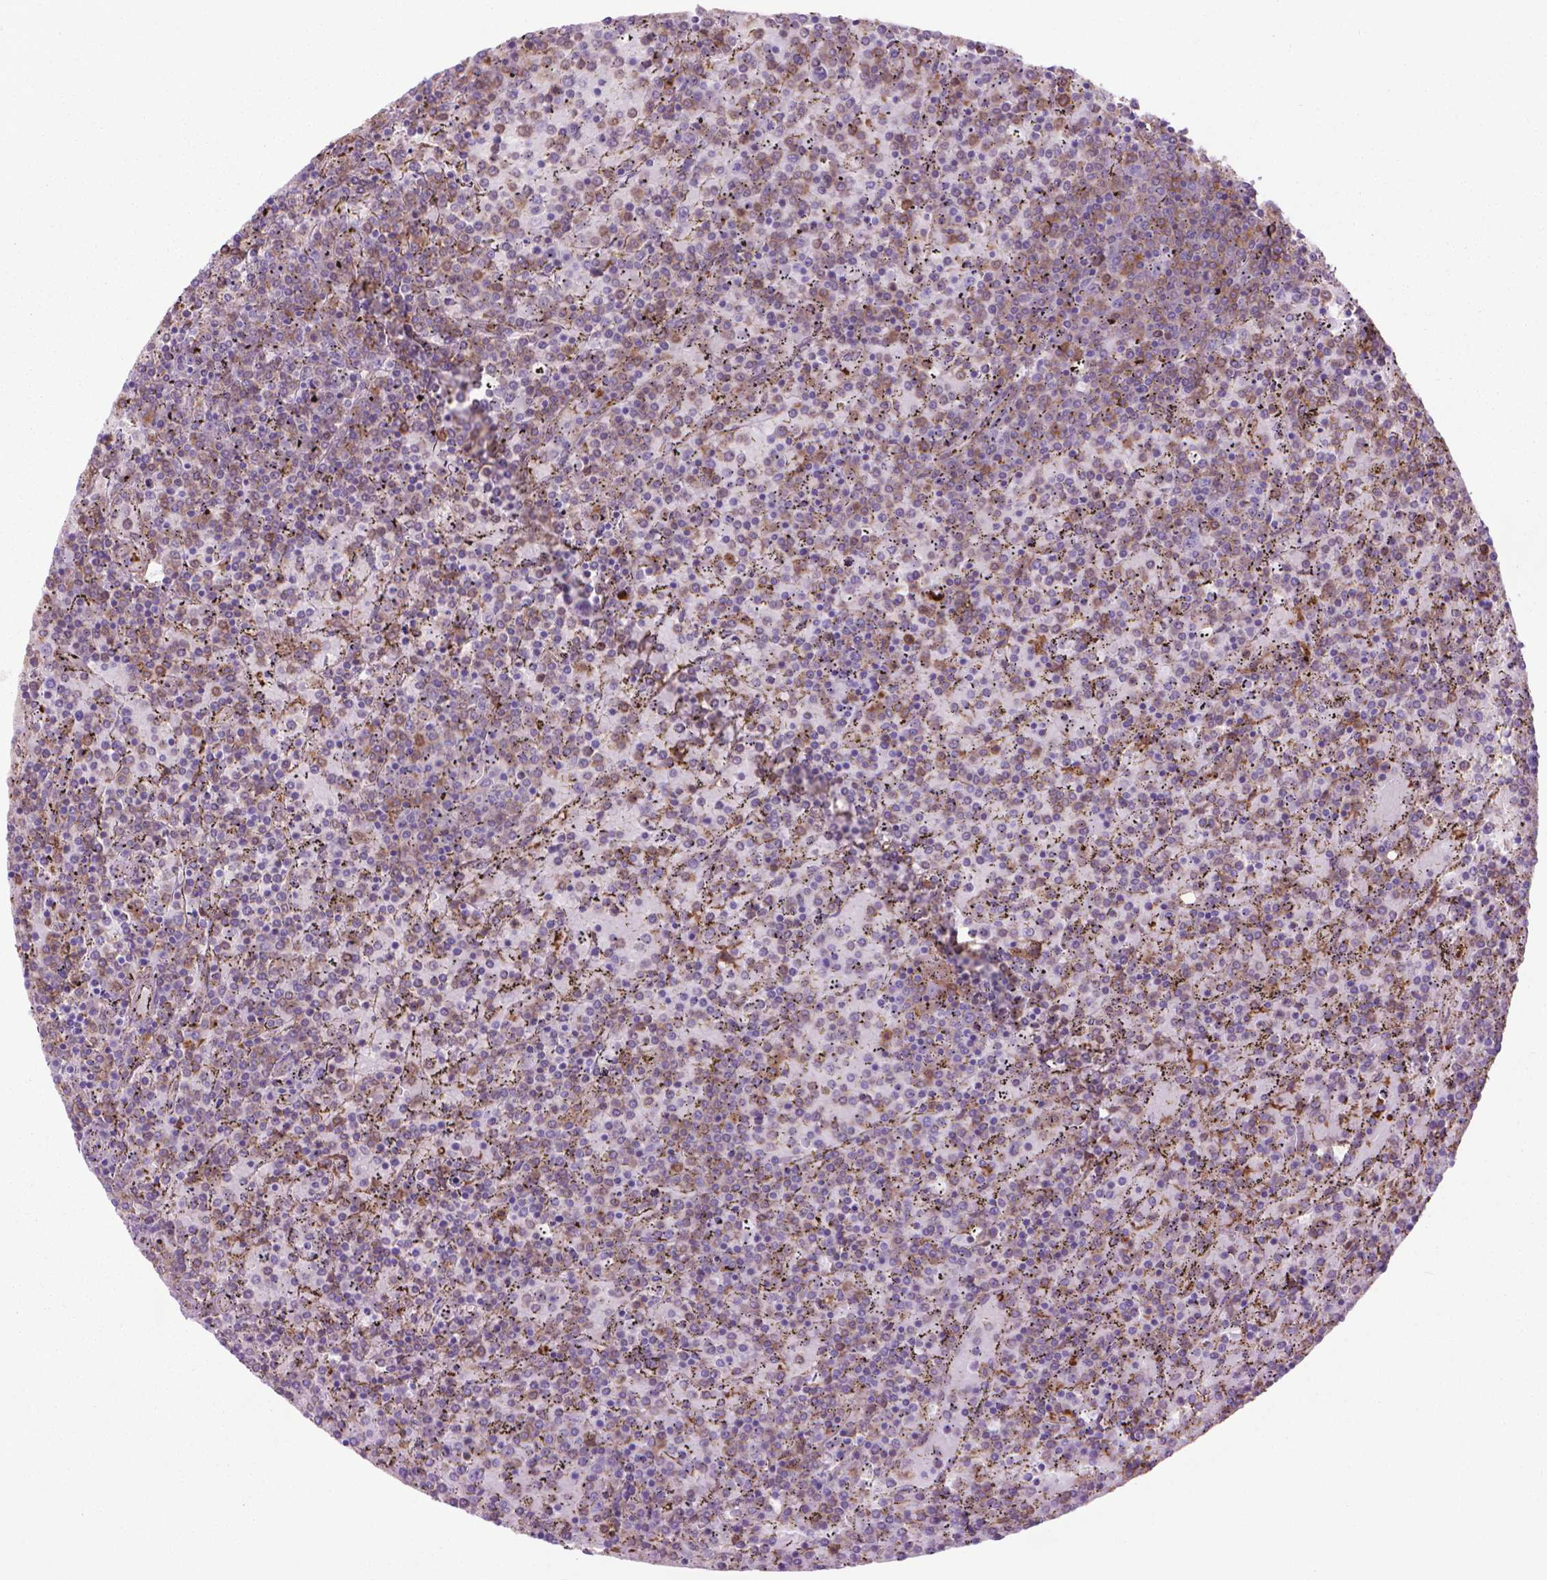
{"staining": {"intensity": "negative", "quantity": "none", "location": "none"}, "tissue": "lymphoma", "cell_type": "Tumor cells", "image_type": "cancer", "snomed": [{"axis": "morphology", "description": "Malignant lymphoma, non-Hodgkin's type, Low grade"}, {"axis": "topography", "description": "Spleen"}], "caption": "The photomicrograph exhibits no staining of tumor cells in low-grade malignant lymphoma, non-Hodgkin's type. The staining is performed using DAB brown chromogen with nuclei counter-stained in using hematoxylin.", "gene": "CORO1B", "patient": {"sex": "female", "age": 77}}